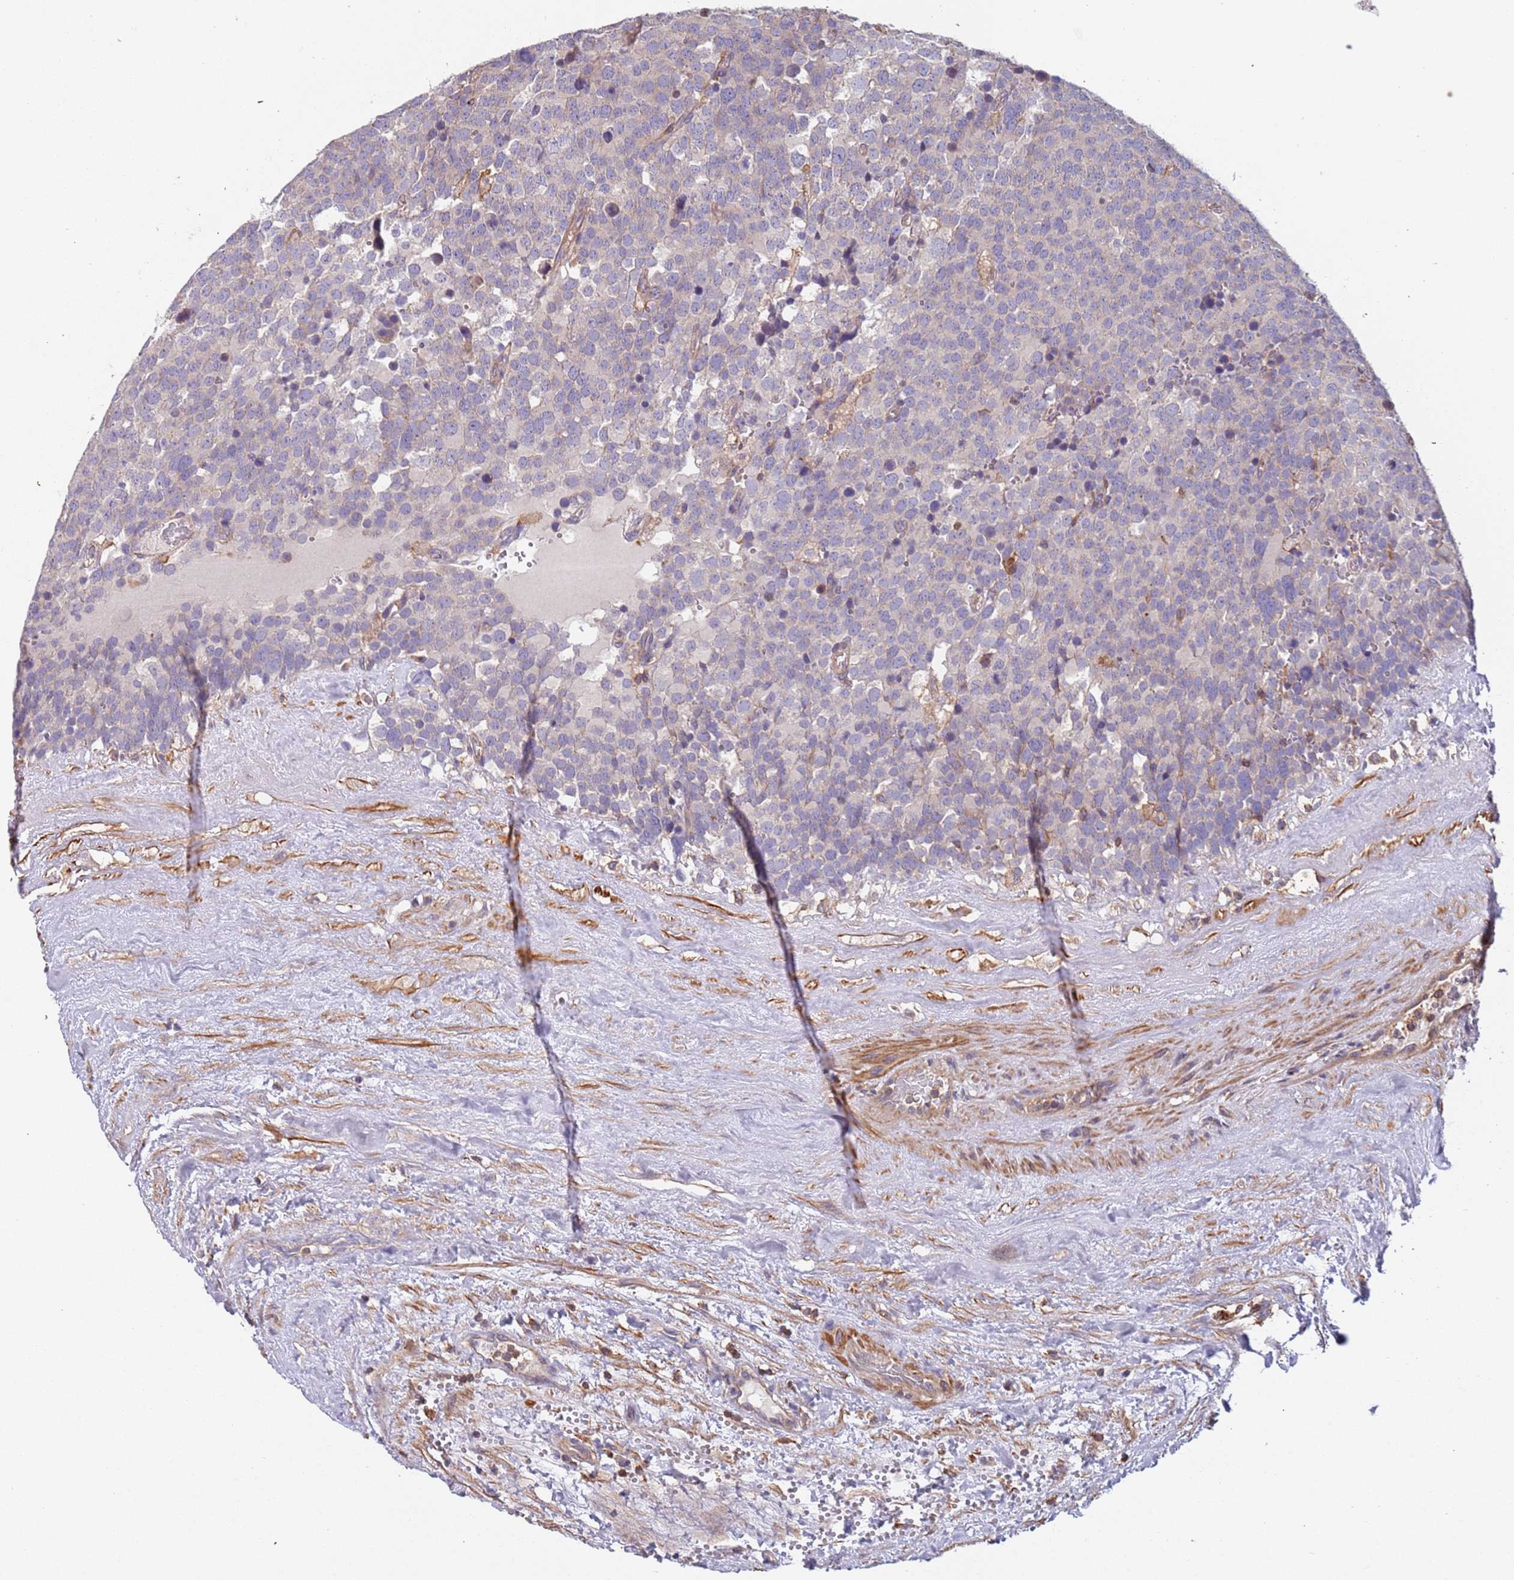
{"staining": {"intensity": "negative", "quantity": "none", "location": "none"}, "tissue": "testis cancer", "cell_type": "Tumor cells", "image_type": "cancer", "snomed": [{"axis": "morphology", "description": "Seminoma, NOS"}, {"axis": "topography", "description": "Testis"}], "caption": "Tumor cells are negative for protein expression in human seminoma (testis).", "gene": "SYT4", "patient": {"sex": "male", "age": 71}}